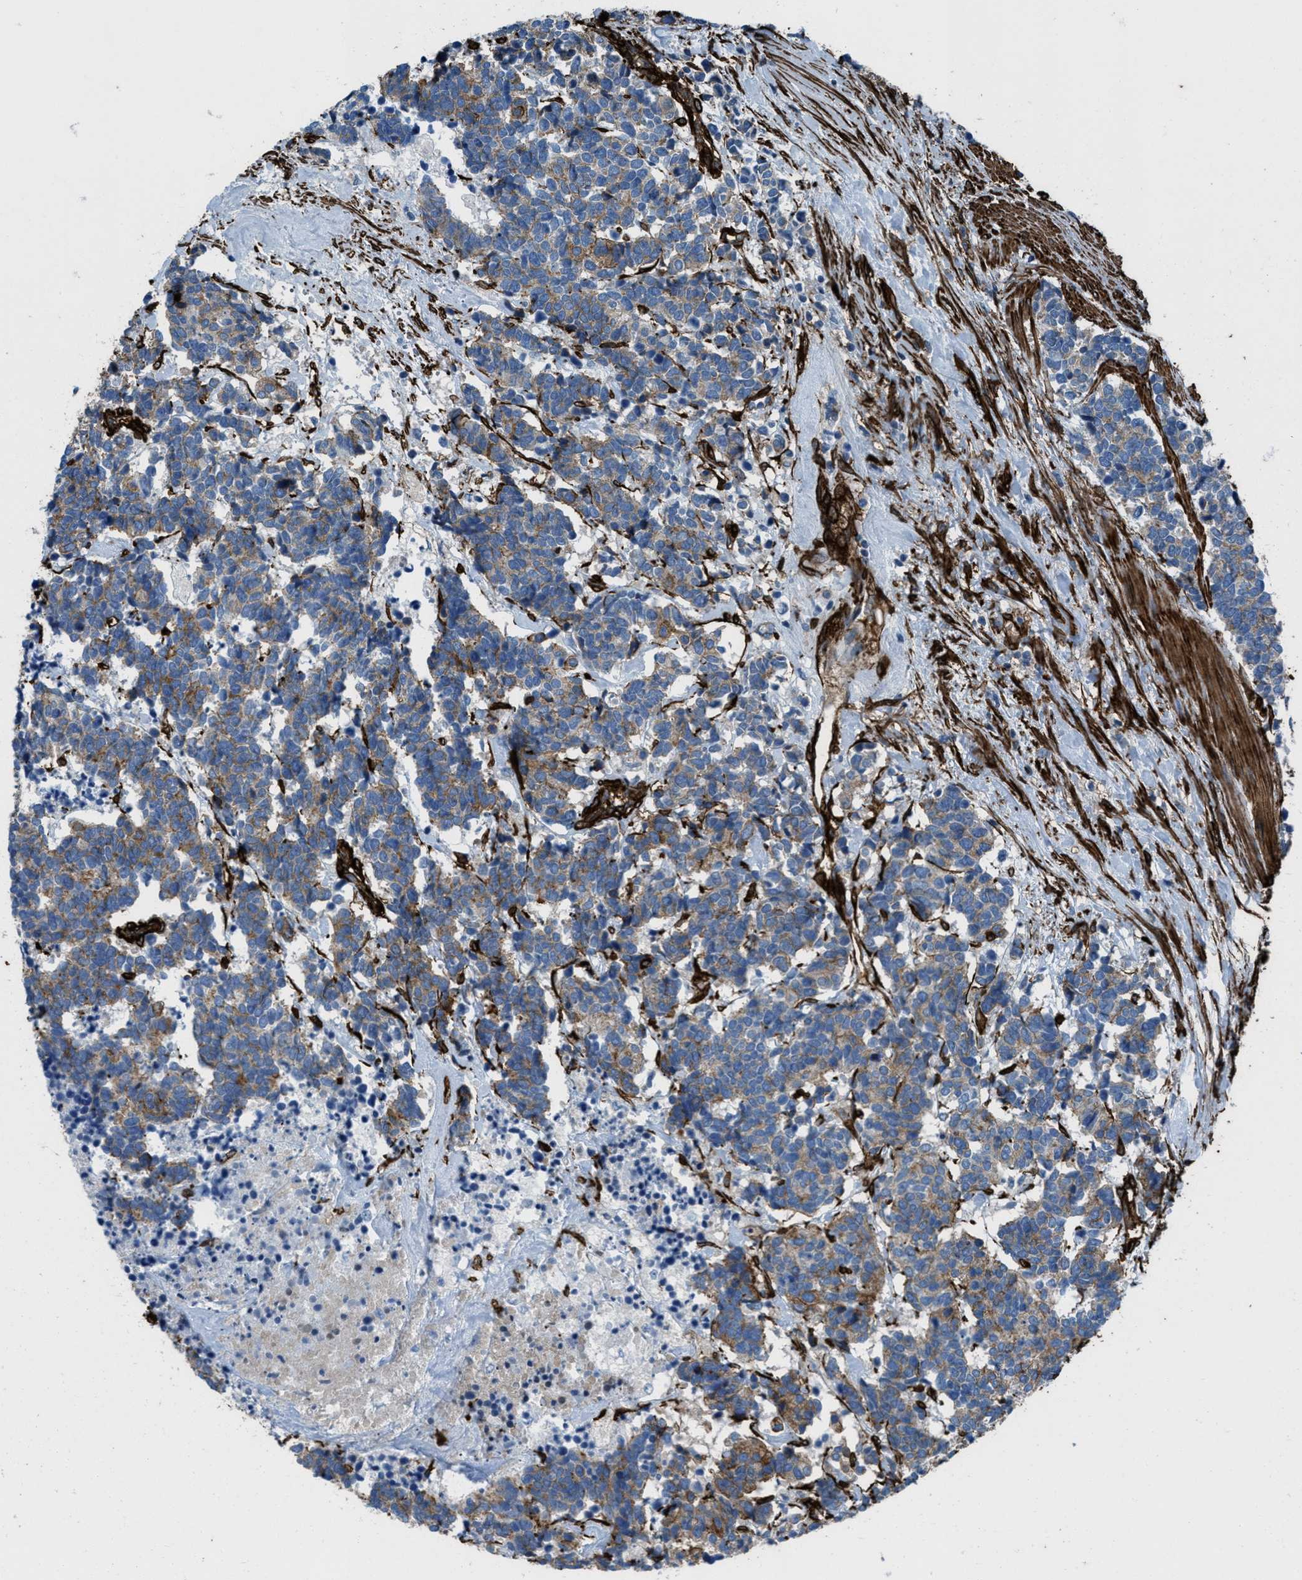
{"staining": {"intensity": "moderate", "quantity": ">75%", "location": "cytoplasmic/membranous"}, "tissue": "carcinoid", "cell_type": "Tumor cells", "image_type": "cancer", "snomed": [{"axis": "morphology", "description": "Carcinoma, NOS"}, {"axis": "morphology", "description": "Carcinoid, malignant, NOS"}, {"axis": "topography", "description": "Urinary bladder"}], "caption": "This histopathology image displays immunohistochemistry (IHC) staining of carcinoma, with medium moderate cytoplasmic/membranous positivity in approximately >75% of tumor cells.", "gene": "CALD1", "patient": {"sex": "male", "age": 57}}